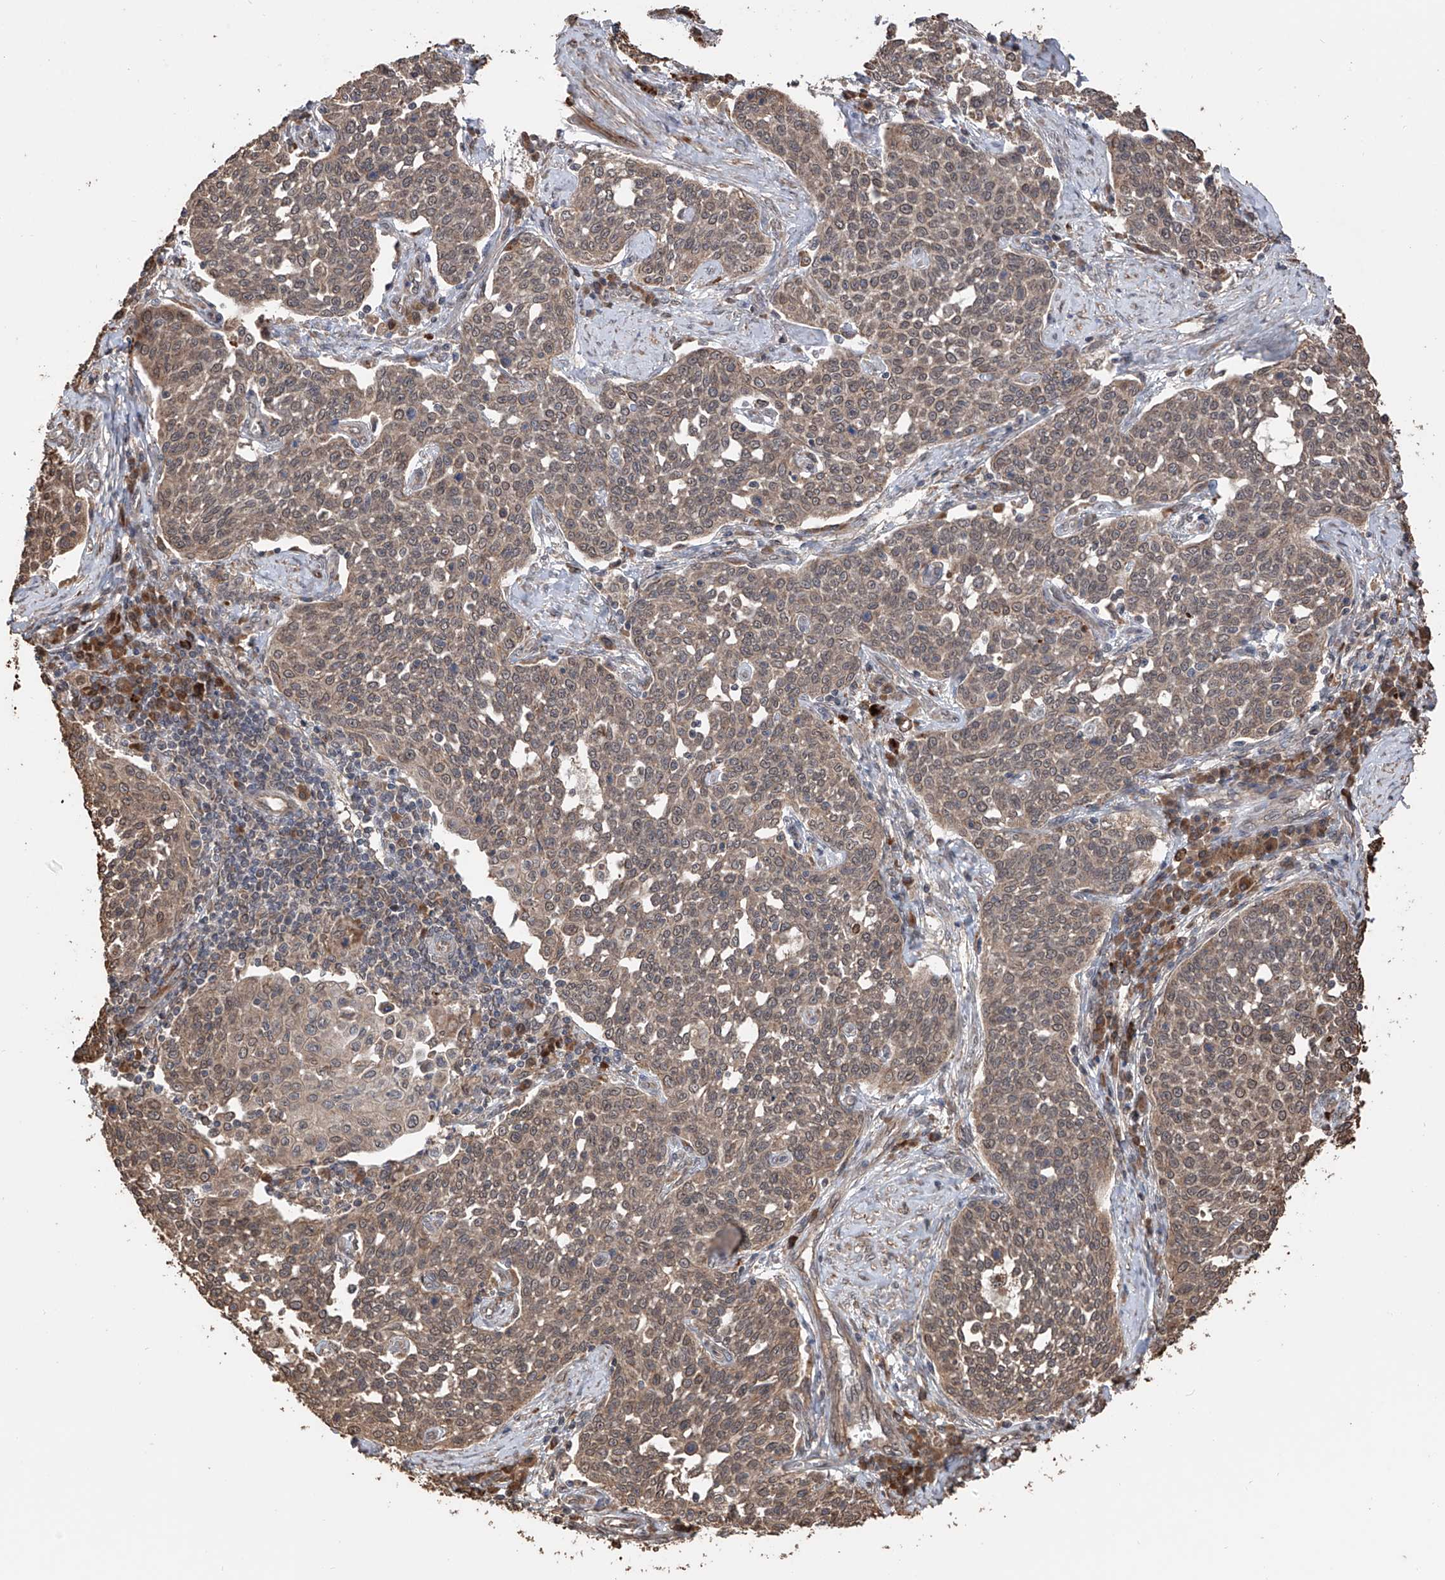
{"staining": {"intensity": "weak", "quantity": ">75%", "location": "cytoplasmic/membranous,nuclear"}, "tissue": "cervical cancer", "cell_type": "Tumor cells", "image_type": "cancer", "snomed": [{"axis": "morphology", "description": "Squamous cell carcinoma, NOS"}, {"axis": "topography", "description": "Cervix"}], "caption": "Weak cytoplasmic/membranous and nuclear protein expression is appreciated in approximately >75% of tumor cells in cervical cancer (squamous cell carcinoma).", "gene": "FAM135A", "patient": {"sex": "female", "age": 34}}